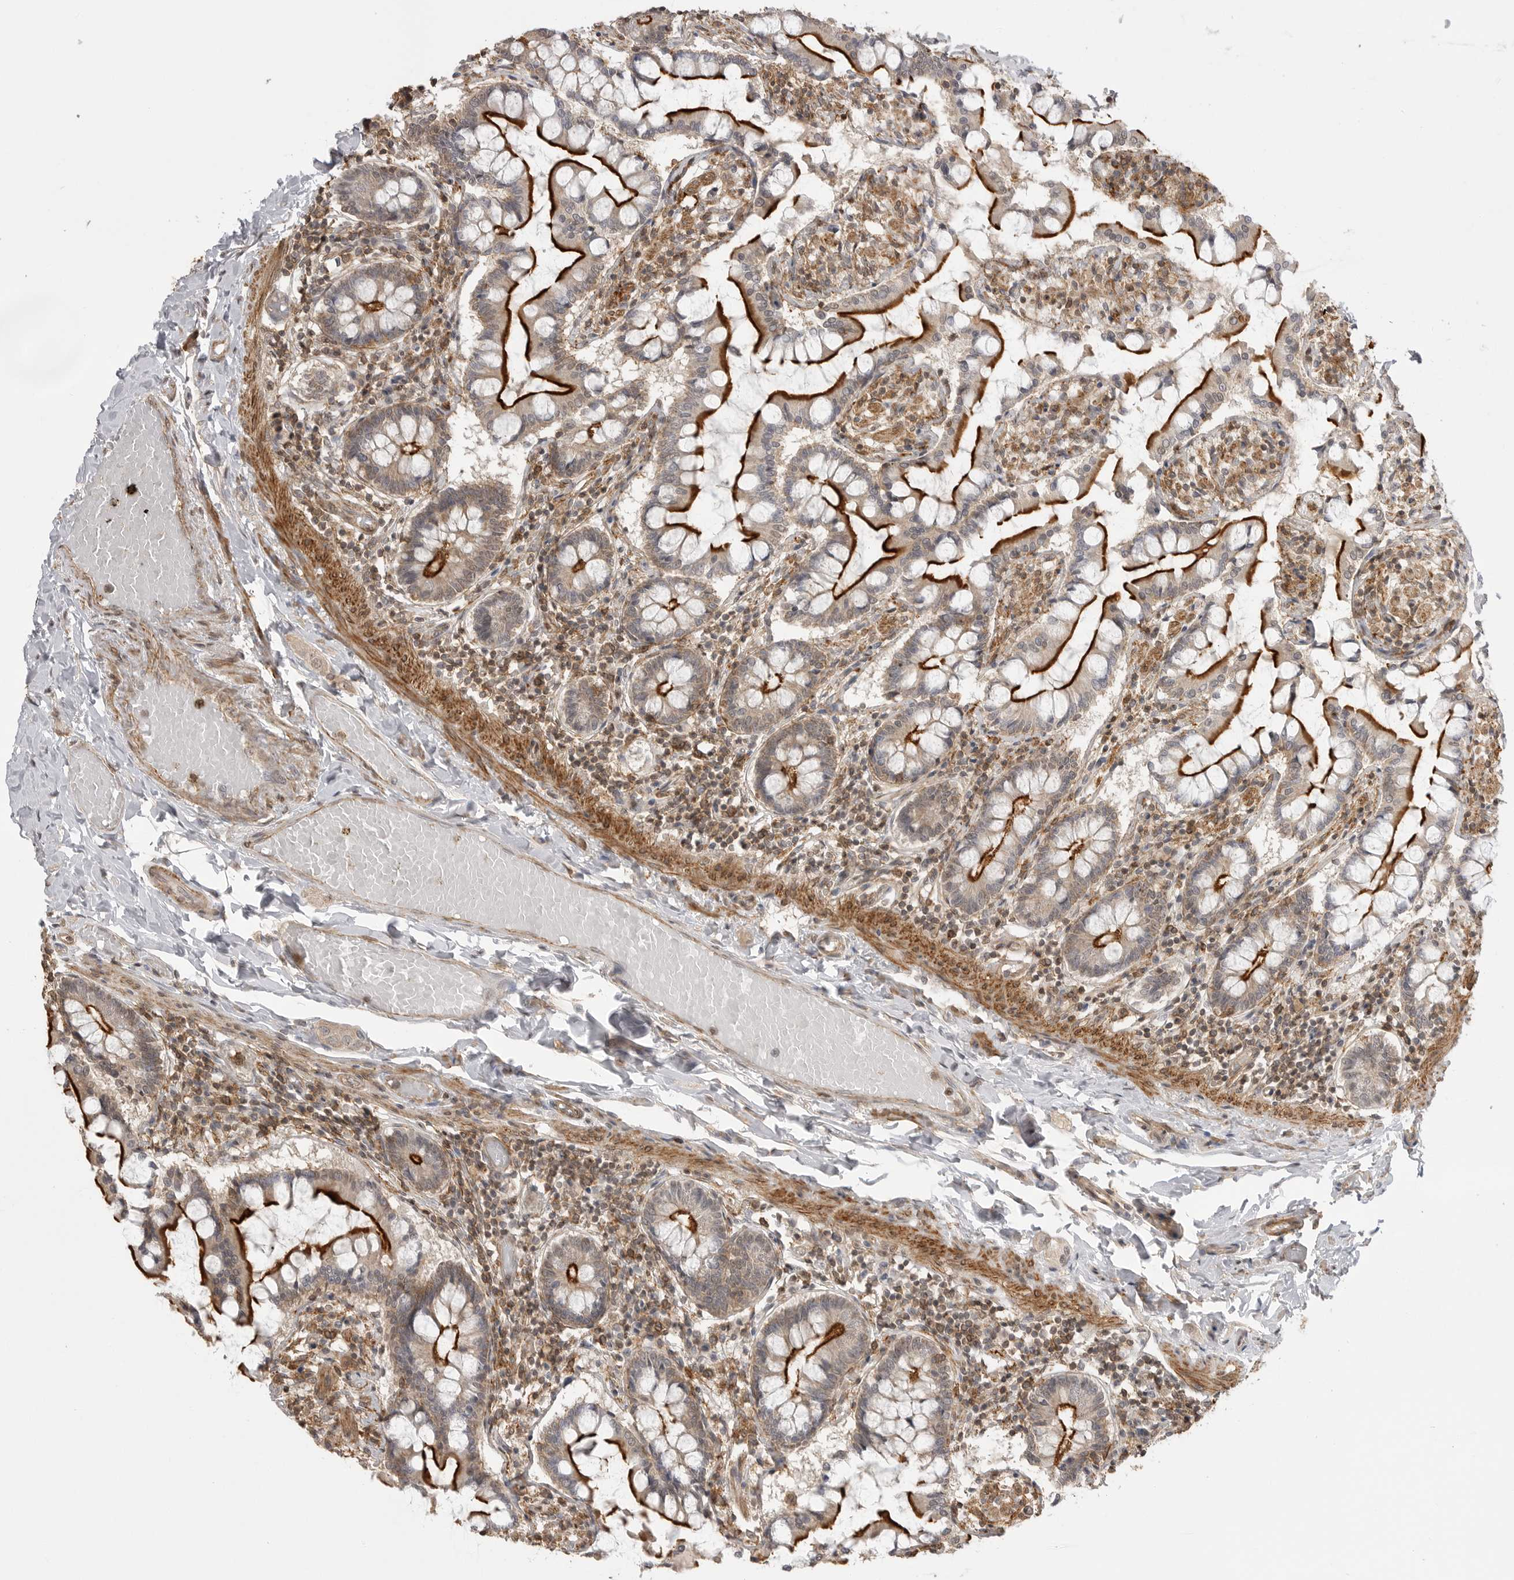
{"staining": {"intensity": "strong", "quantity": "25%-75%", "location": "cytoplasmic/membranous"}, "tissue": "small intestine", "cell_type": "Glandular cells", "image_type": "normal", "snomed": [{"axis": "morphology", "description": "Normal tissue, NOS"}, {"axis": "topography", "description": "Small intestine"}], "caption": "A histopathology image showing strong cytoplasmic/membranous expression in about 25%-75% of glandular cells in benign small intestine, as visualized by brown immunohistochemical staining.", "gene": "GPC2", "patient": {"sex": "male", "age": 41}}